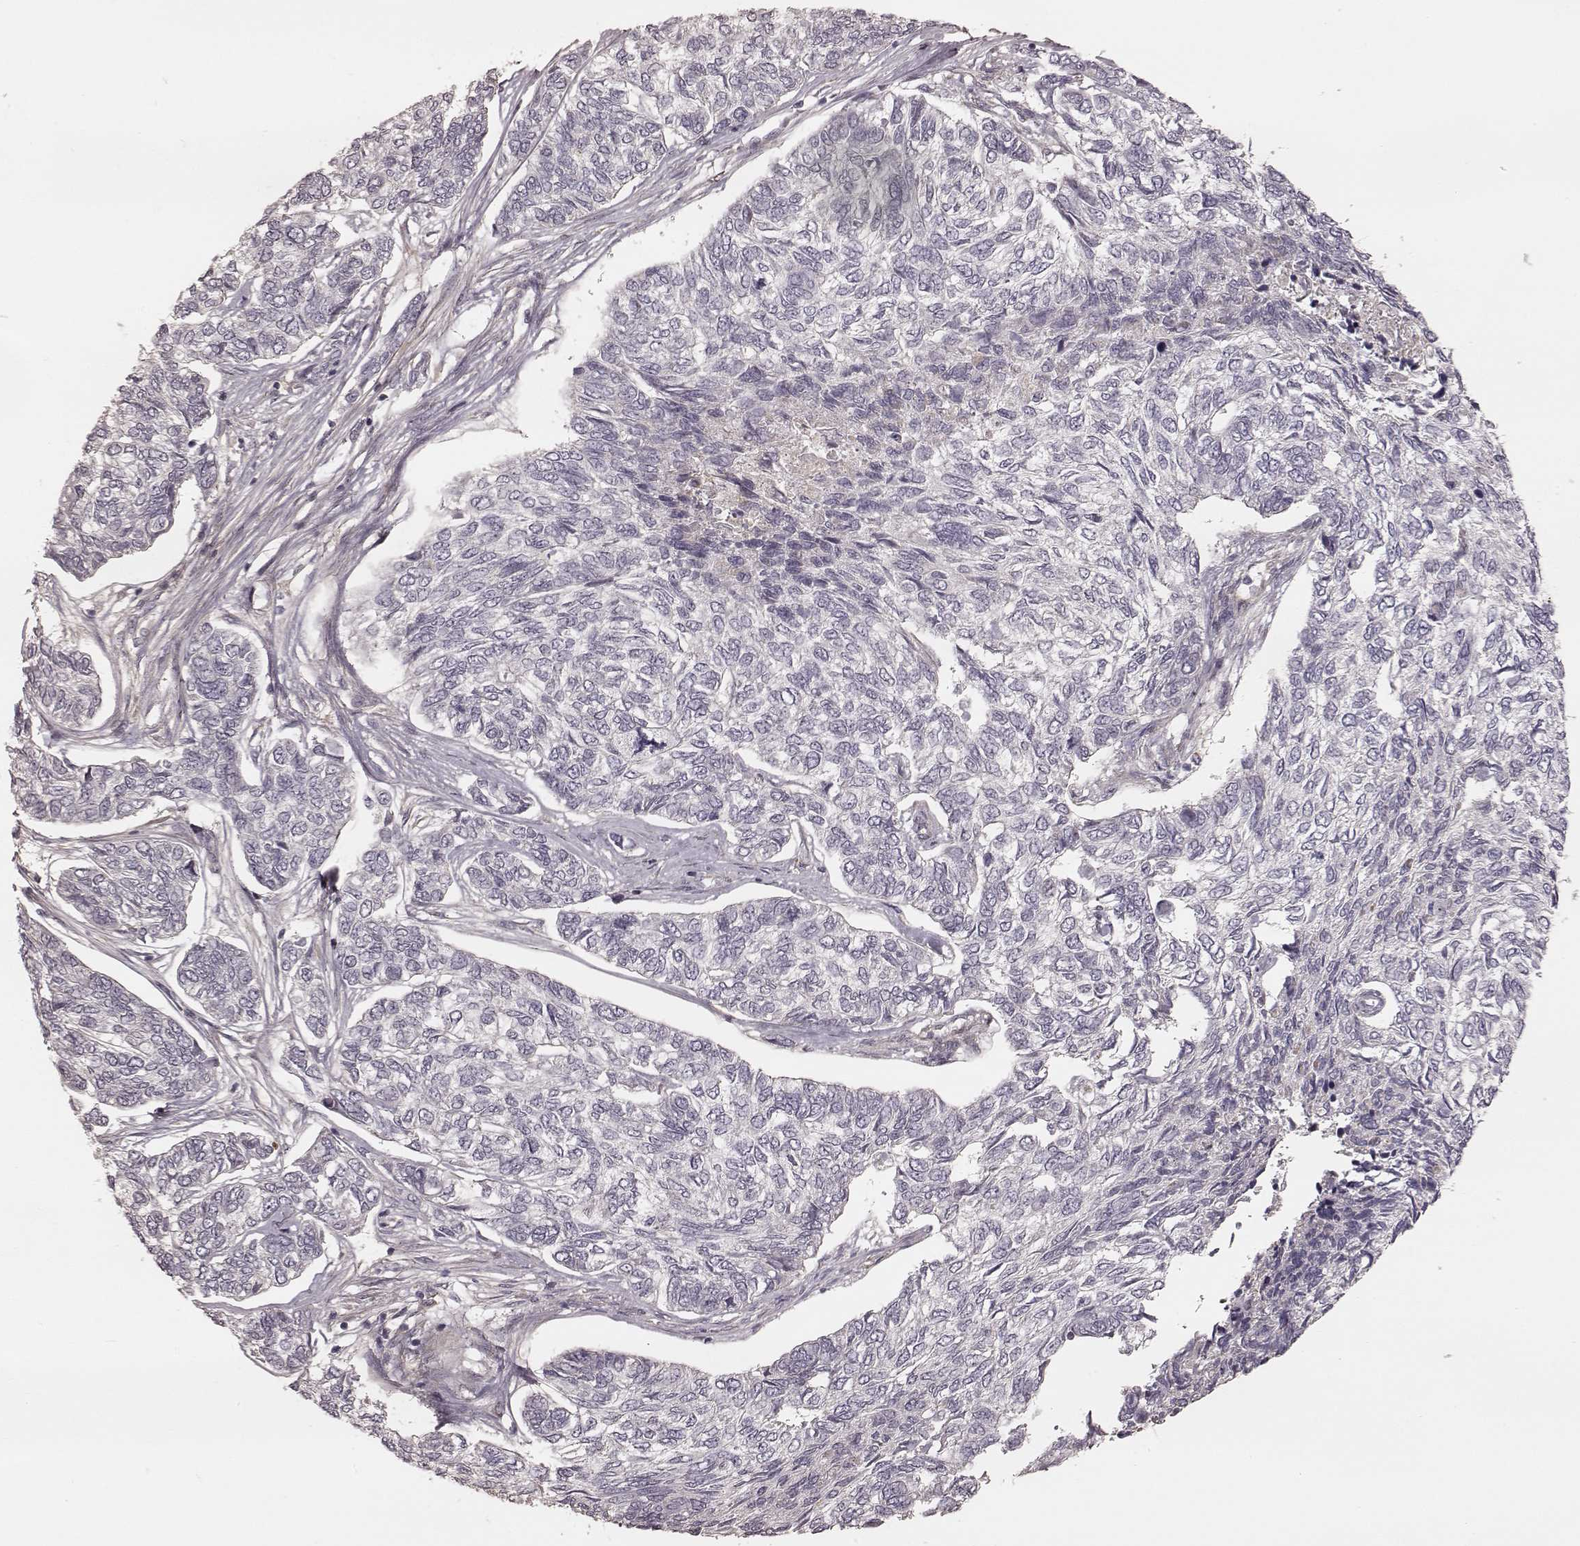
{"staining": {"intensity": "negative", "quantity": "none", "location": "none"}, "tissue": "skin cancer", "cell_type": "Tumor cells", "image_type": "cancer", "snomed": [{"axis": "morphology", "description": "Basal cell carcinoma"}, {"axis": "topography", "description": "Skin"}], "caption": "This is a photomicrograph of IHC staining of skin cancer, which shows no positivity in tumor cells.", "gene": "KCNJ9", "patient": {"sex": "female", "age": 65}}